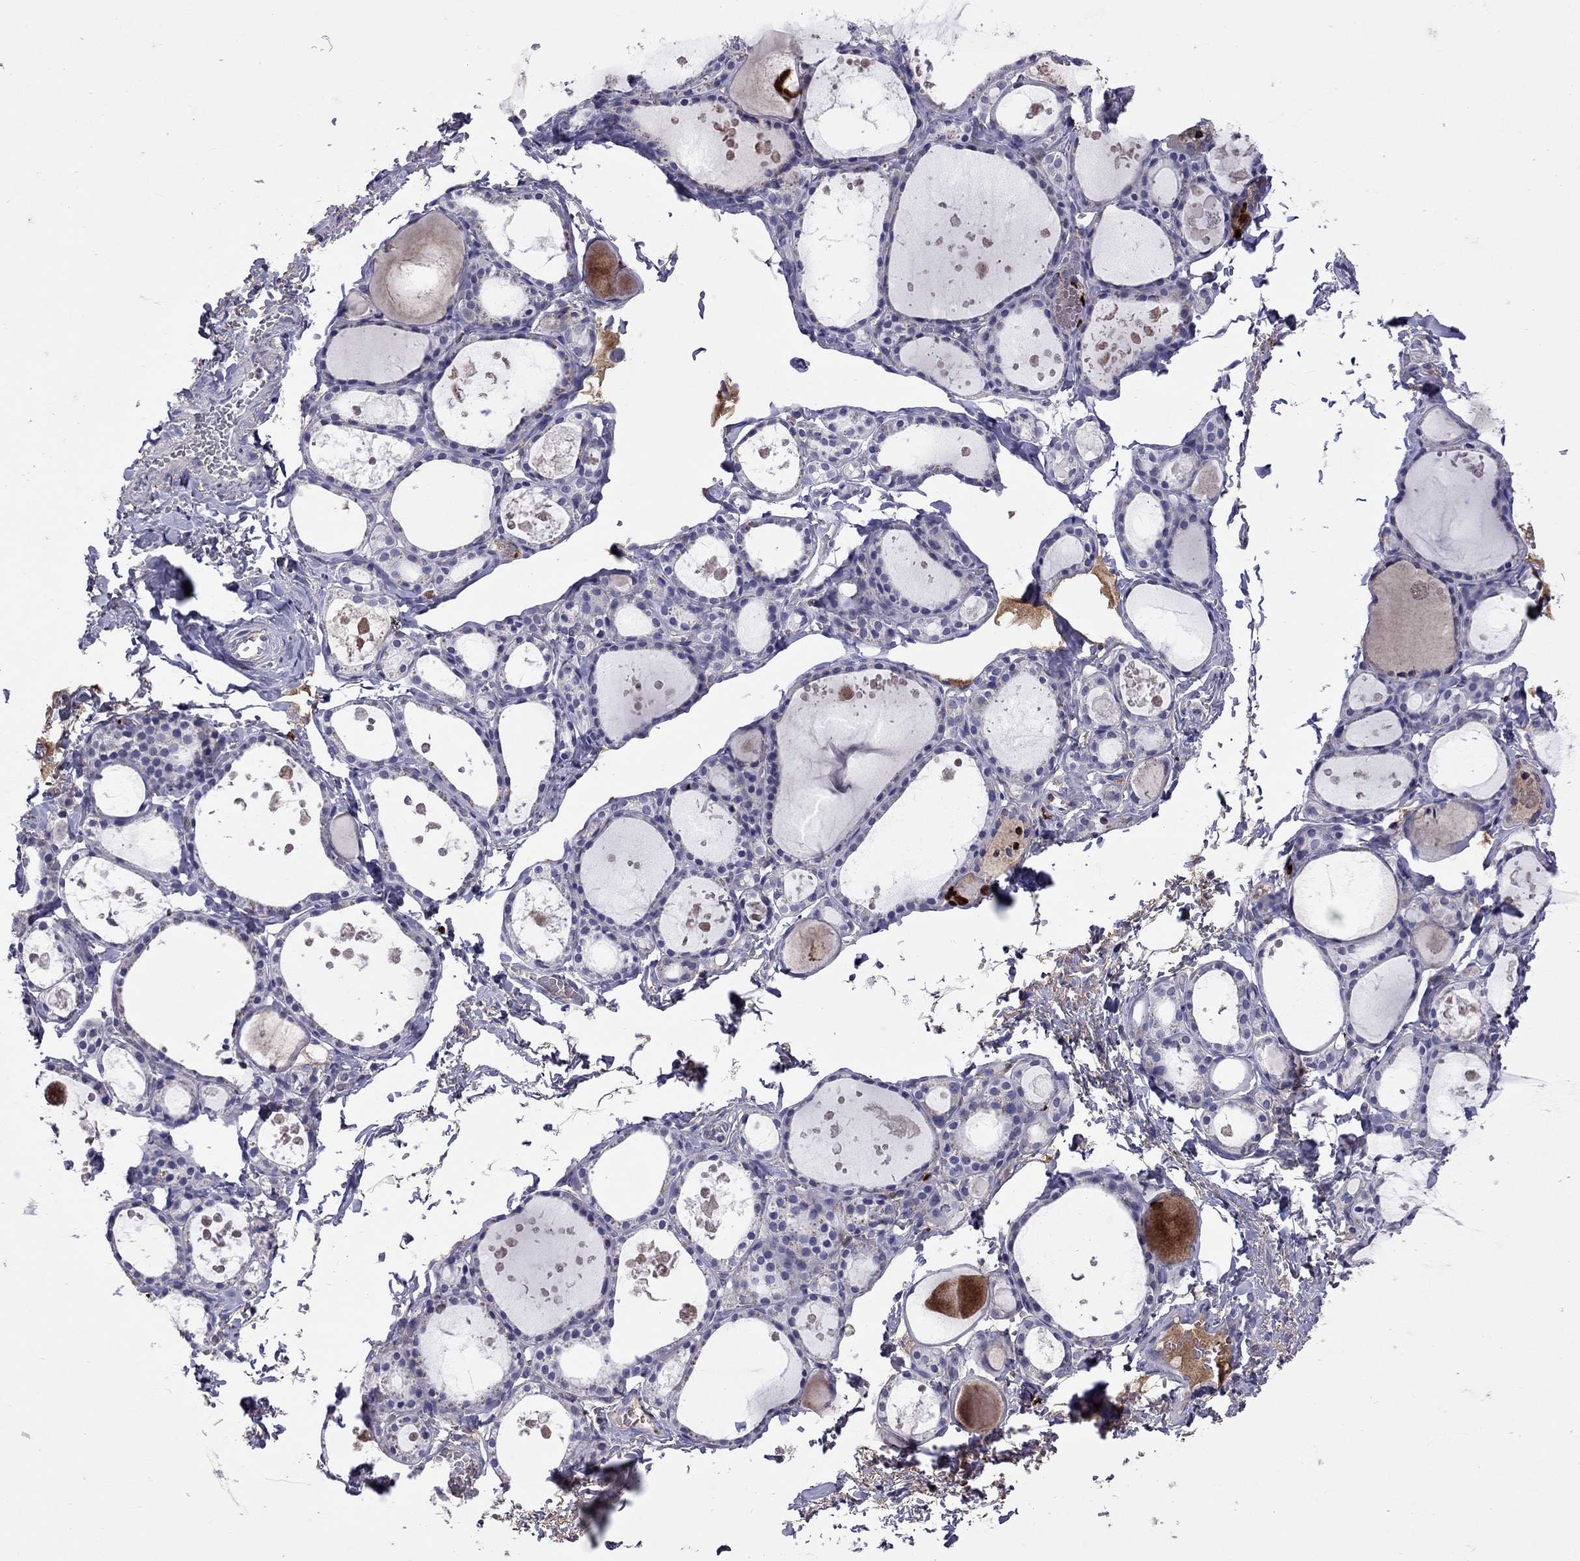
{"staining": {"intensity": "negative", "quantity": "none", "location": "none"}, "tissue": "thyroid gland", "cell_type": "Glandular cells", "image_type": "normal", "snomed": [{"axis": "morphology", "description": "Normal tissue, NOS"}, {"axis": "topography", "description": "Thyroid gland"}], "caption": "Immunohistochemical staining of unremarkable thyroid gland reveals no significant staining in glandular cells. (DAB (3,3'-diaminobenzidine) immunohistochemistry (IHC) with hematoxylin counter stain).", "gene": "SERPINA3", "patient": {"sex": "male", "age": 68}}